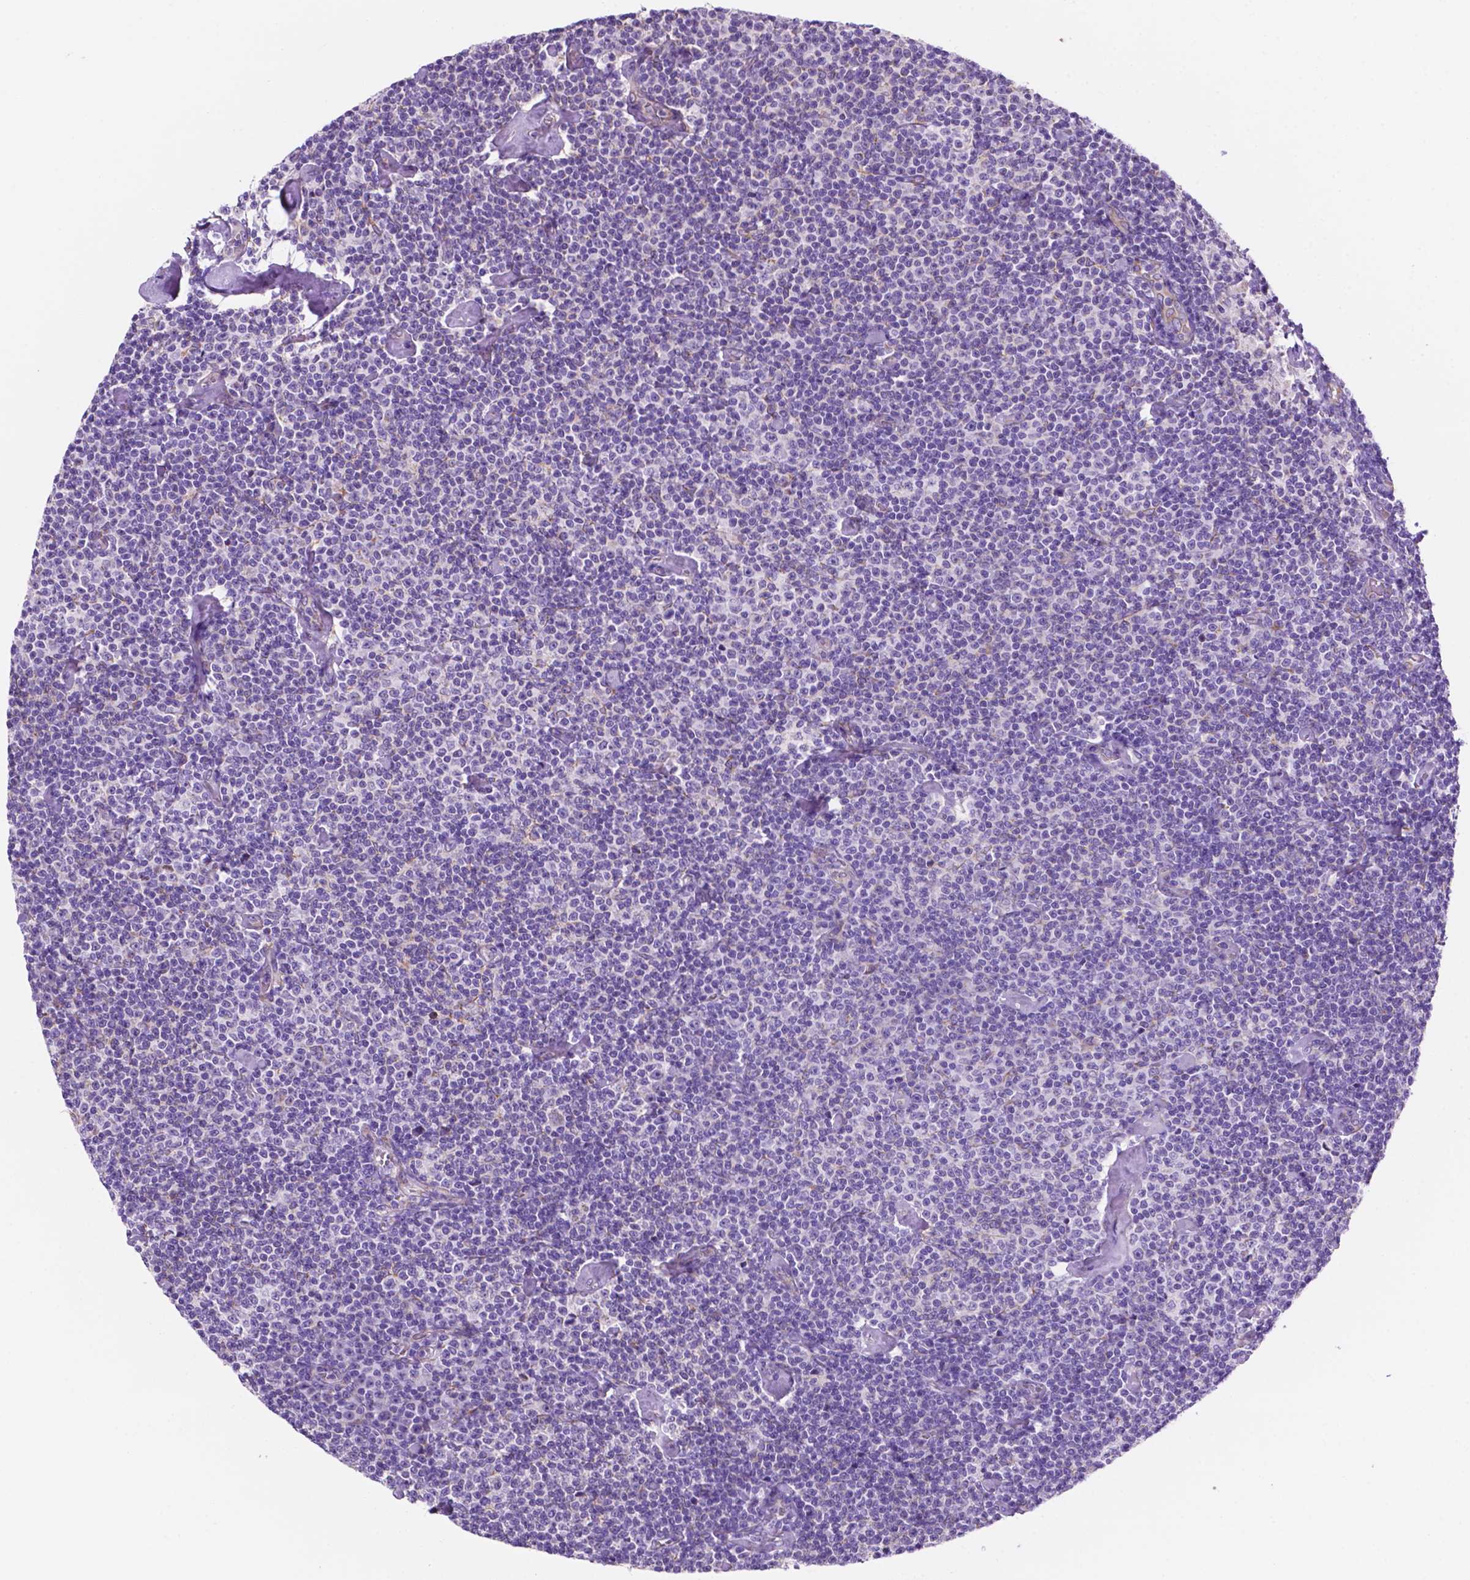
{"staining": {"intensity": "negative", "quantity": "none", "location": "none"}, "tissue": "lymphoma", "cell_type": "Tumor cells", "image_type": "cancer", "snomed": [{"axis": "morphology", "description": "Malignant lymphoma, non-Hodgkin's type, Low grade"}, {"axis": "topography", "description": "Lymph node"}], "caption": "A micrograph of human lymphoma is negative for staining in tumor cells. (DAB (3,3'-diaminobenzidine) immunohistochemistry with hematoxylin counter stain).", "gene": "CEACAM7", "patient": {"sex": "male", "age": 81}}